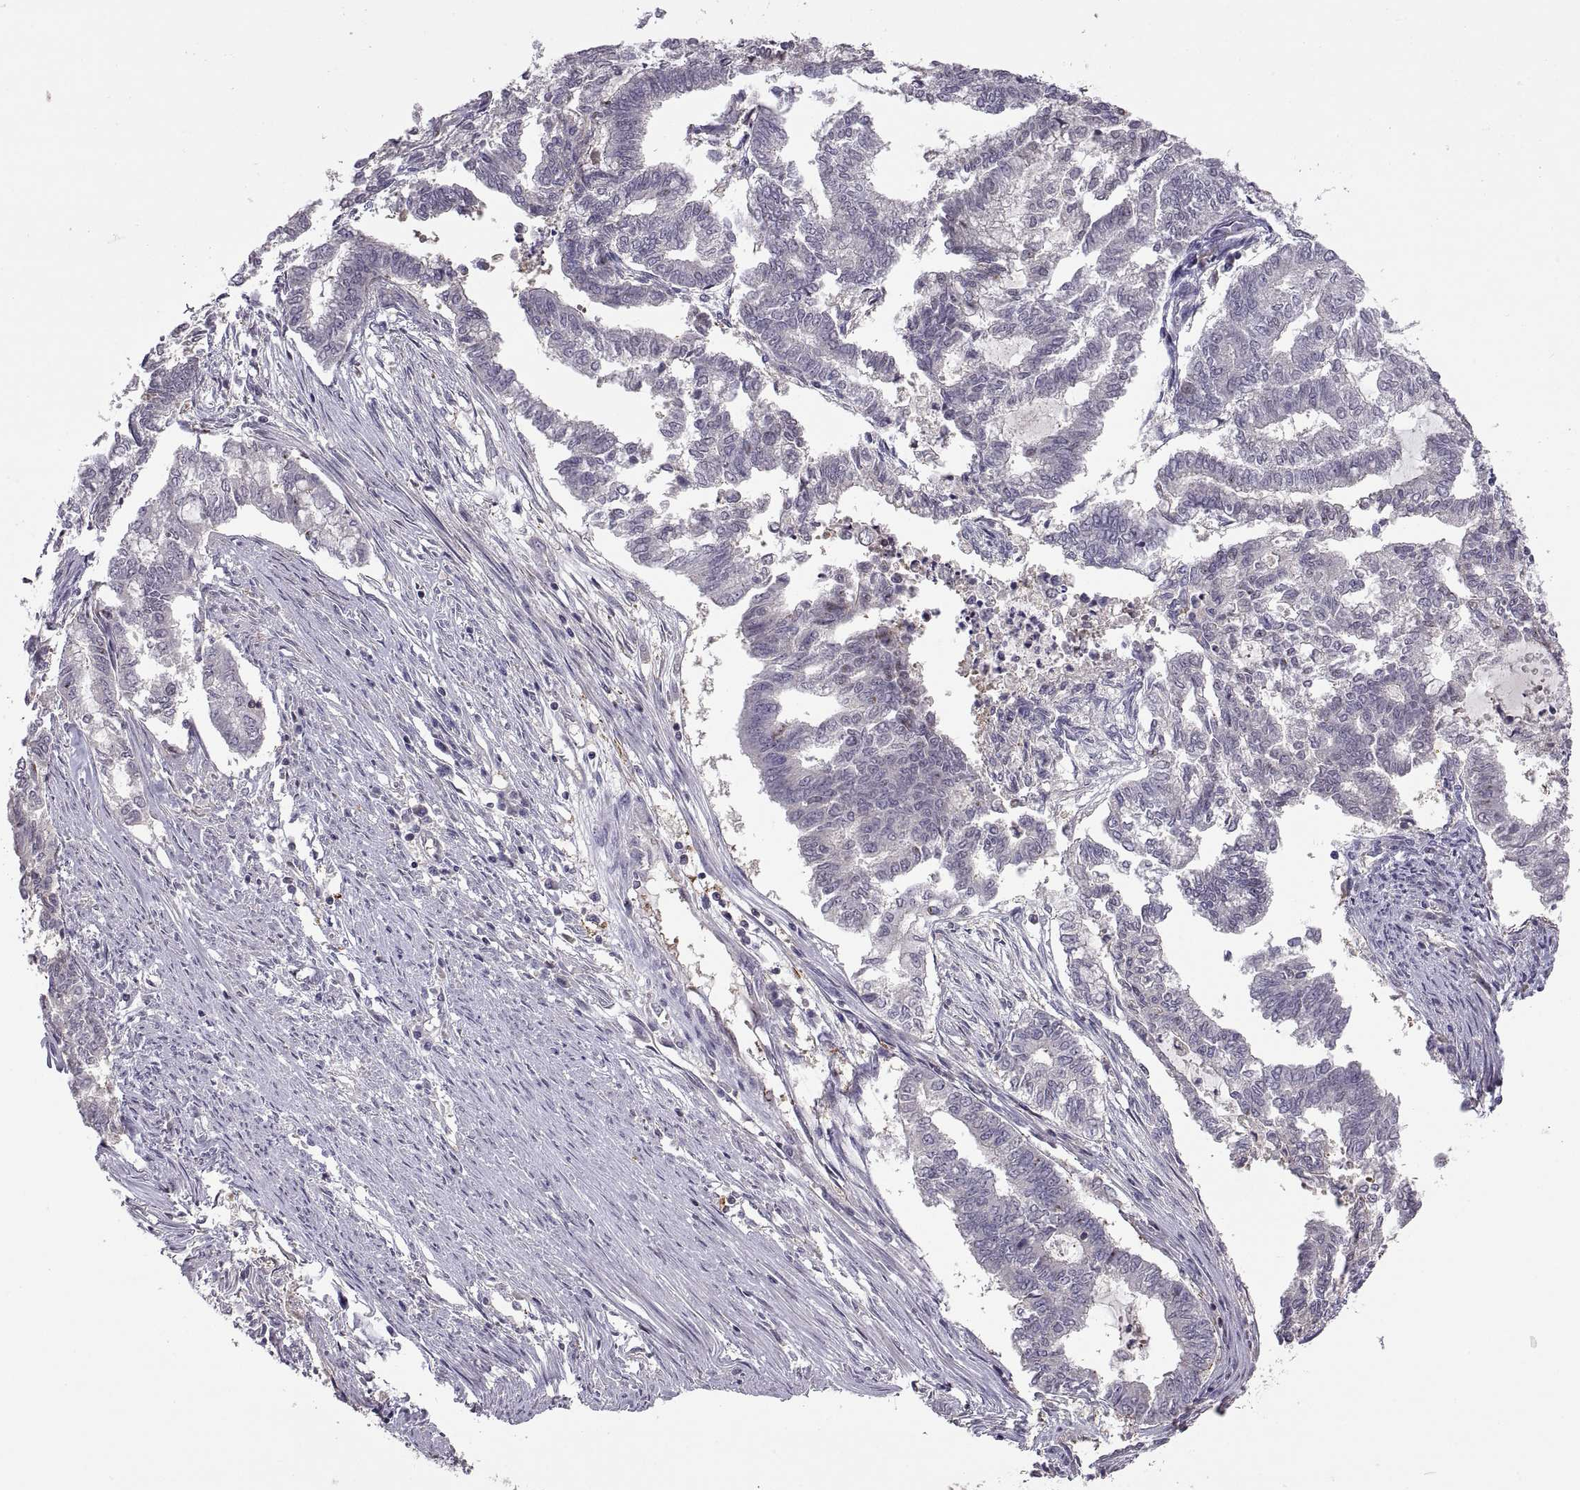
{"staining": {"intensity": "negative", "quantity": "none", "location": "none"}, "tissue": "endometrial cancer", "cell_type": "Tumor cells", "image_type": "cancer", "snomed": [{"axis": "morphology", "description": "Adenocarcinoma, NOS"}, {"axis": "topography", "description": "Endometrium"}], "caption": "Immunohistochemical staining of human endometrial cancer (adenocarcinoma) displays no significant expression in tumor cells.", "gene": "NMNAT2", "patient": {"sex": "female", "age": 79}}